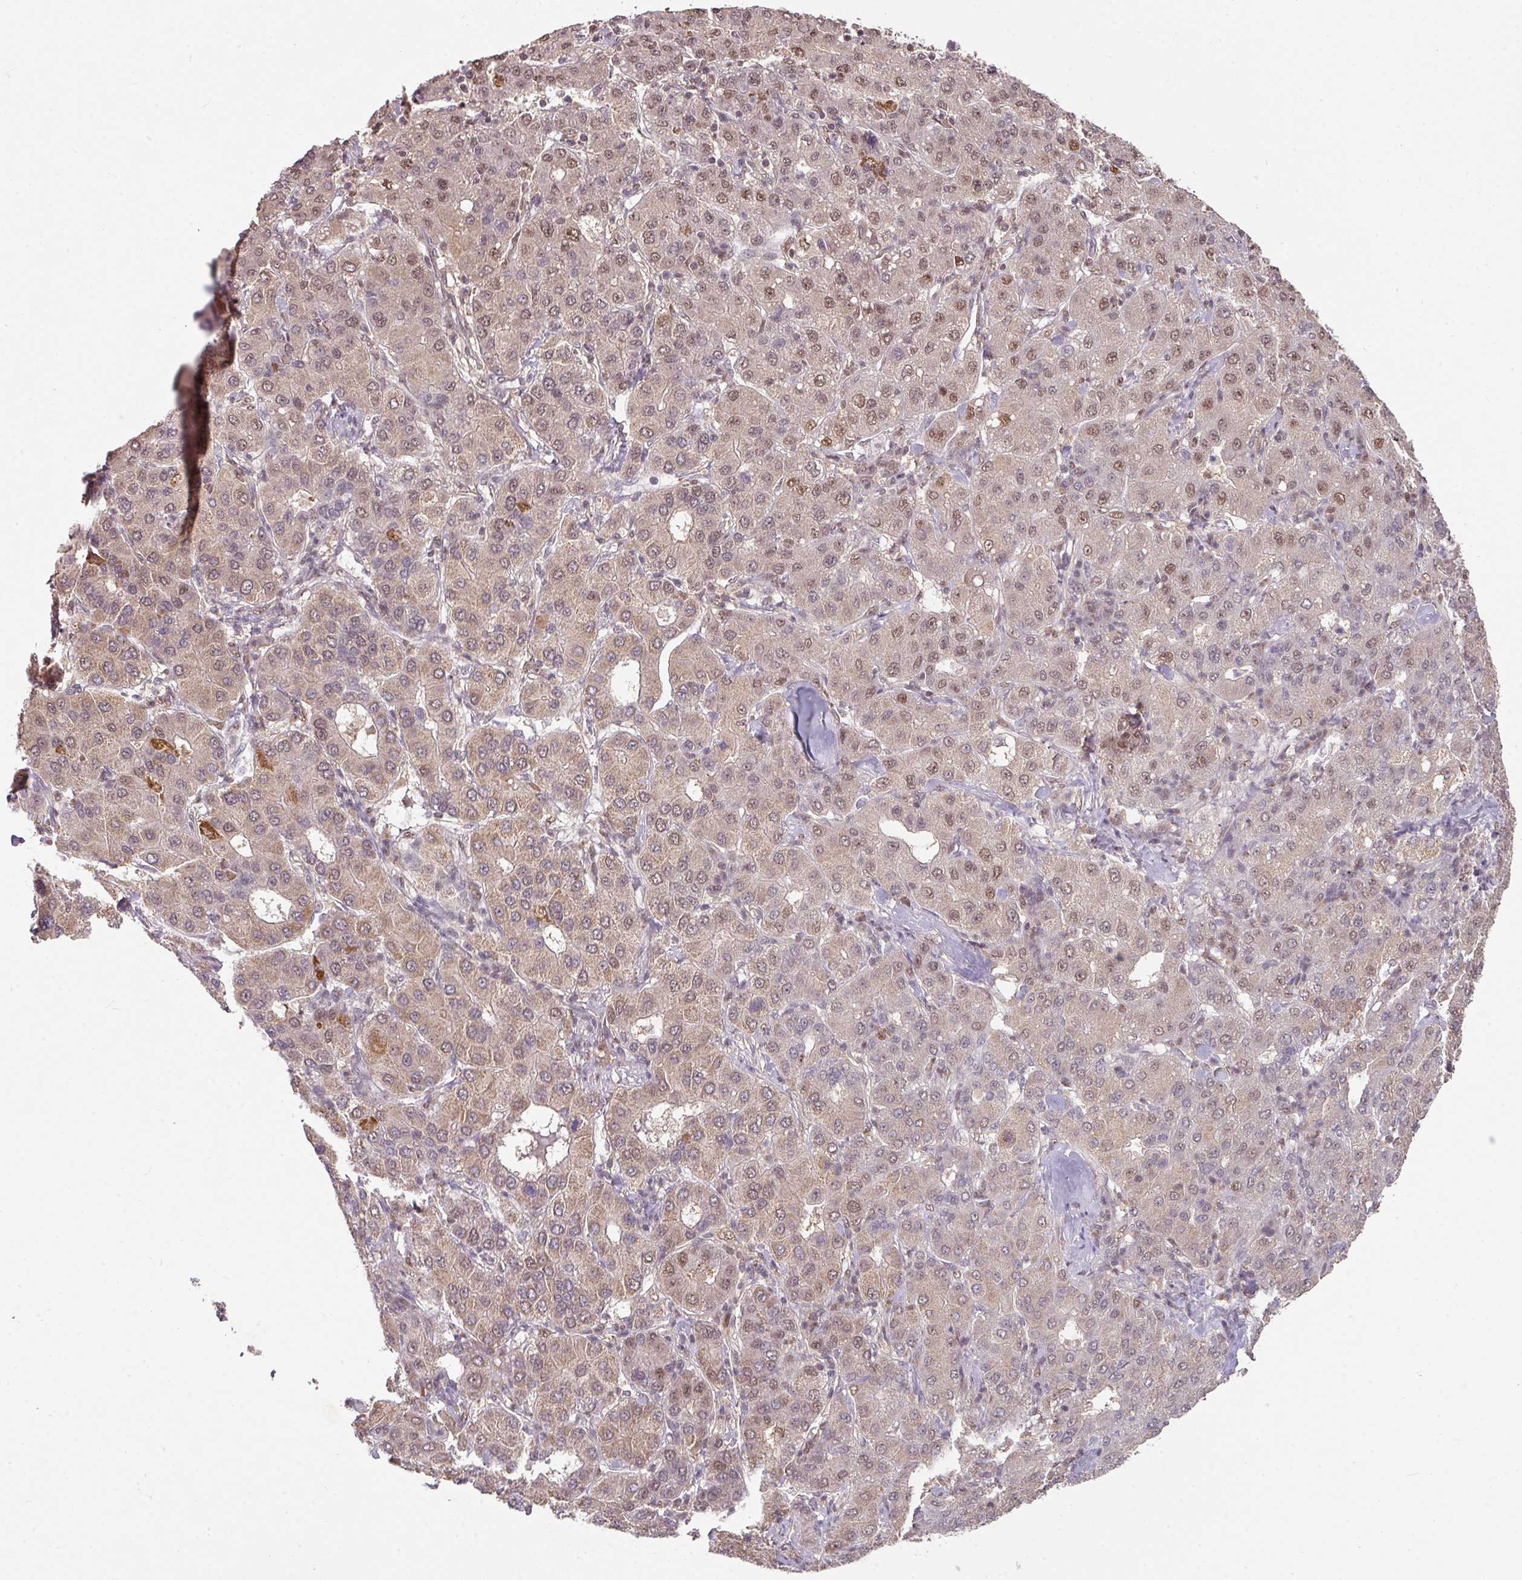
{"staining": {"intensity": "moderate", "quantity": "<25%", "location": "cytoplasmic/membranous,nuclear"}, "tissue": "liver cancer", "cell_type": "Tumor cells", "image_type": "cancer", "snomed": [{"axis": "morphology", "description": "Carcinoma, Hepatocellular, NOS"}, {"axis": "topography", "description": "Liver"}], "caption": "There is low levels of moderate cytoplasmic/membranous and nuclear expression in tumor cells of liver cancer (hepatocellular carcinoma), as demonstrated by immunohistochemical staining (brown color).", "gene": "RANBP9", "patient": {"sex": "male", "age": 65}}